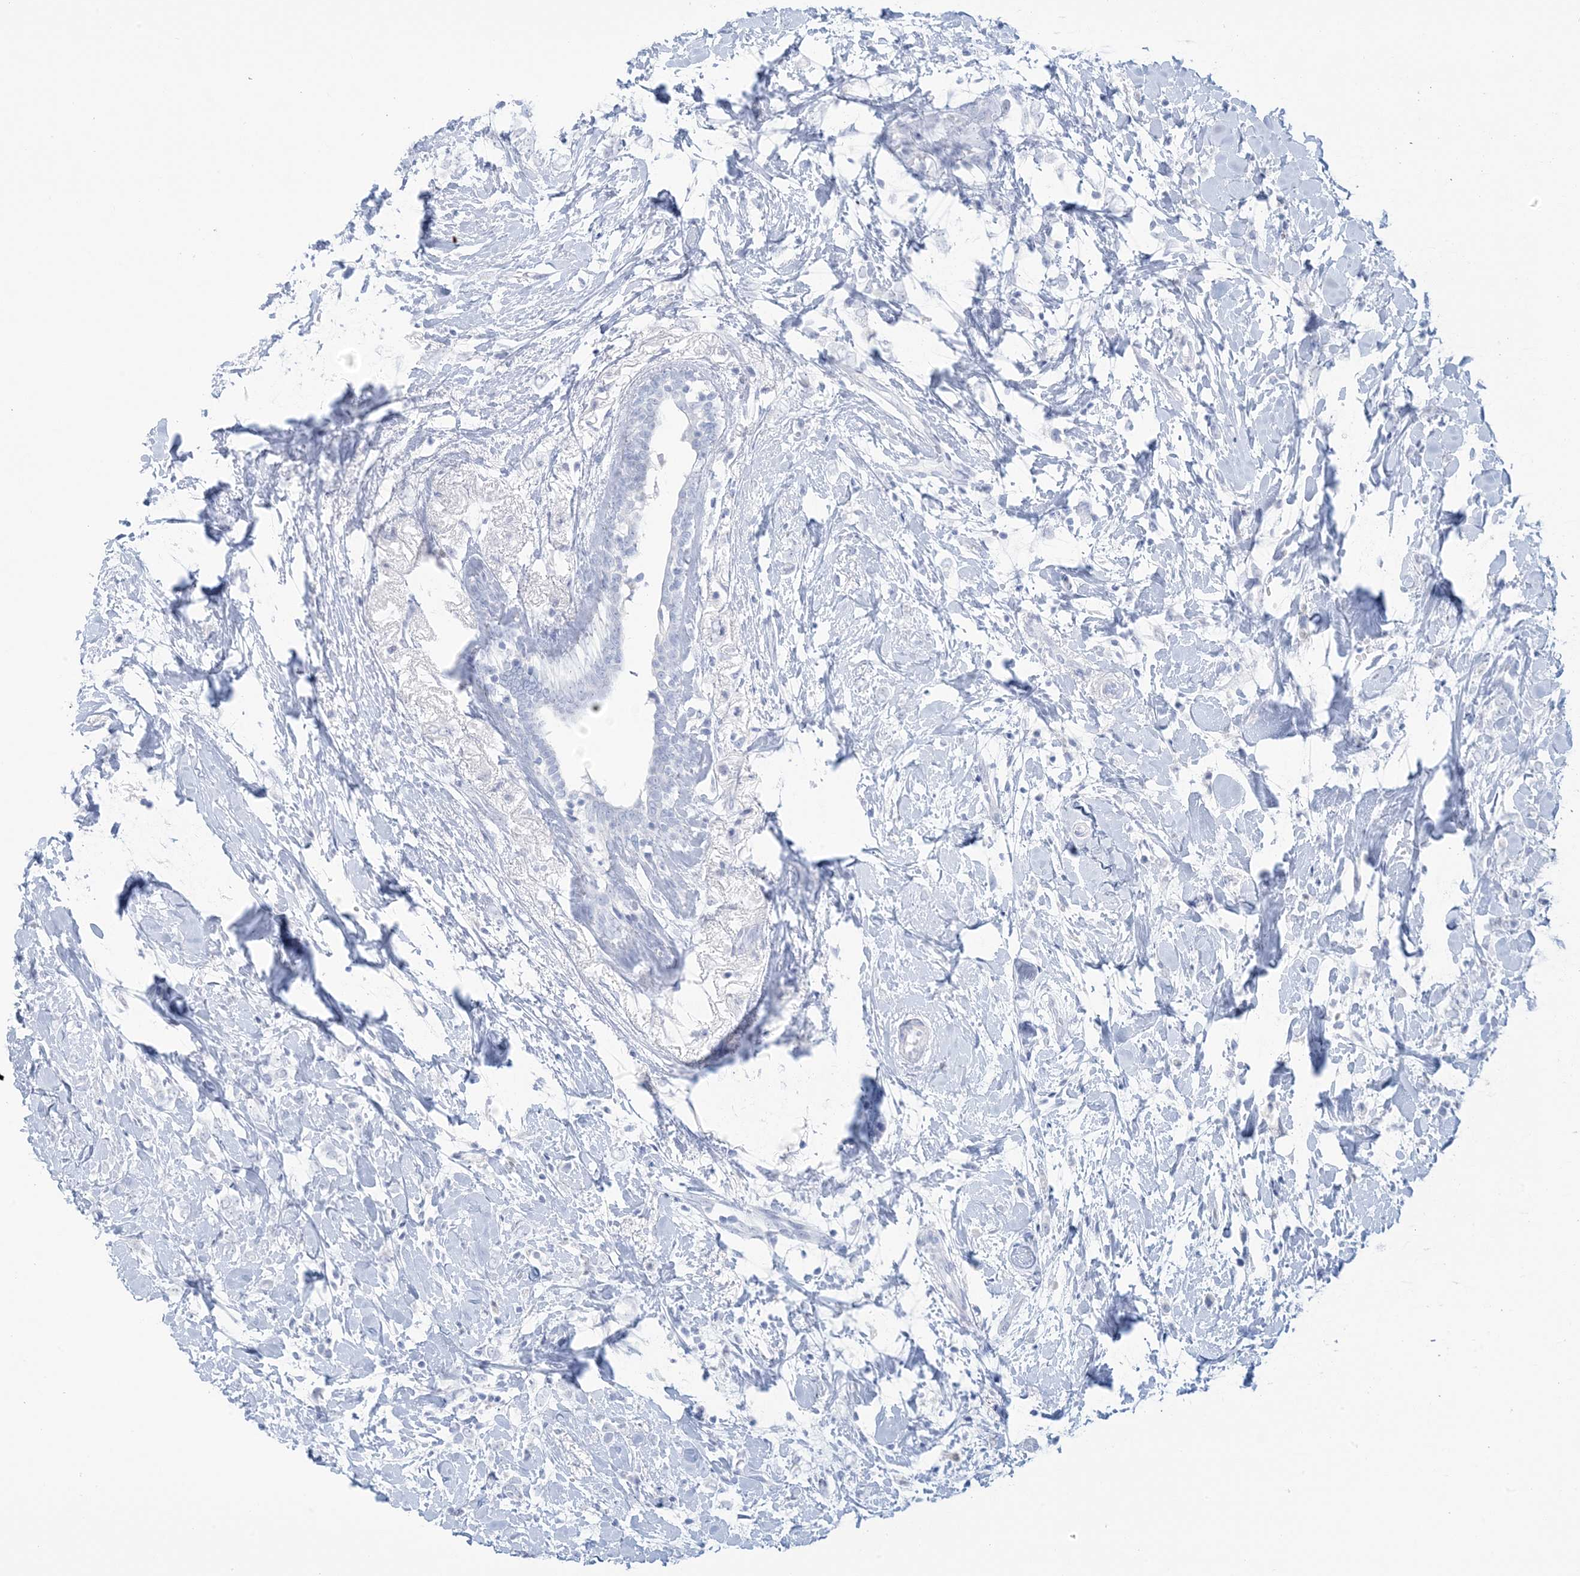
{"staining": {"intensity": "negative", "quantity": "none", "location": "none"}, "tissue": "breast cancer", "cell_type": "Tumor cells", "image_type": "cancer", "snomed": [{"axis": "morphology", "description": "Normal tissue, NOS"}, {"axis": "morphology", "description": "Lobular carcinoma"}, {"axis": "topography", "description": "Breast"}], "caption": "Immunohistochemical staining of lobular carcinoma (breast) demonstrates no significant positivity in tumor cells.", "gene": "AGXT", "patient": {"sex": "female", "age": 47}}